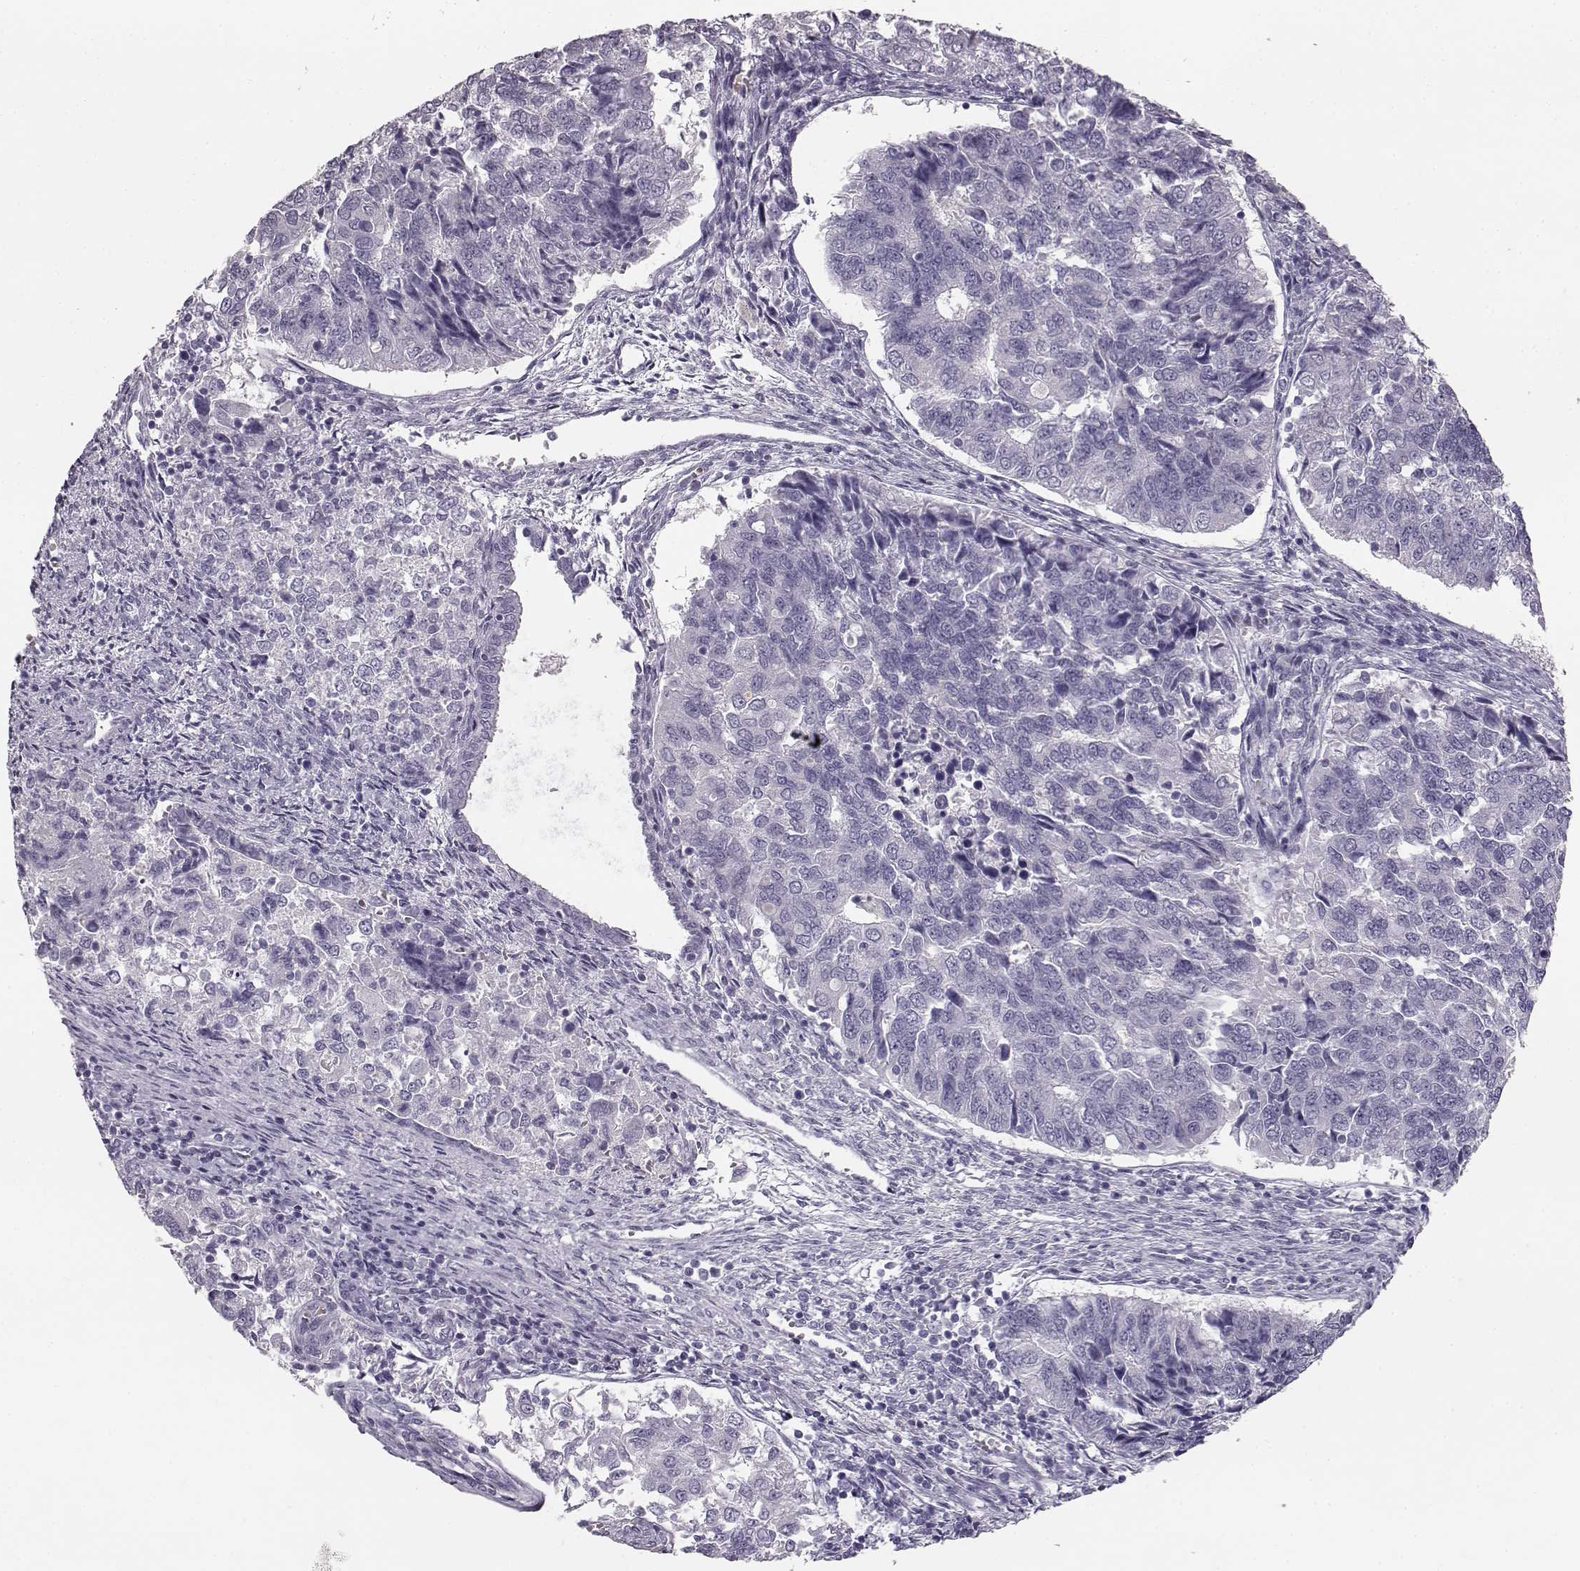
{"staining": {"intensity": "negative", "quantity": "none", "location": "none"}, "tissue": "endometrial cancer", "cell_type": "Tumor cells", "image_type": "cancer", "snomed": [{"axis": "morphology", "description": "Adenocarcinoma, NOS"}, {"axis": "topography", "description": "Endometrium"}], "caption": "IHC of adenocarcinoma (endometrial) reveals no positivity in tumor cells.", "gene": "NPTXR", "patient": {"sex": "female", "age": 43}}